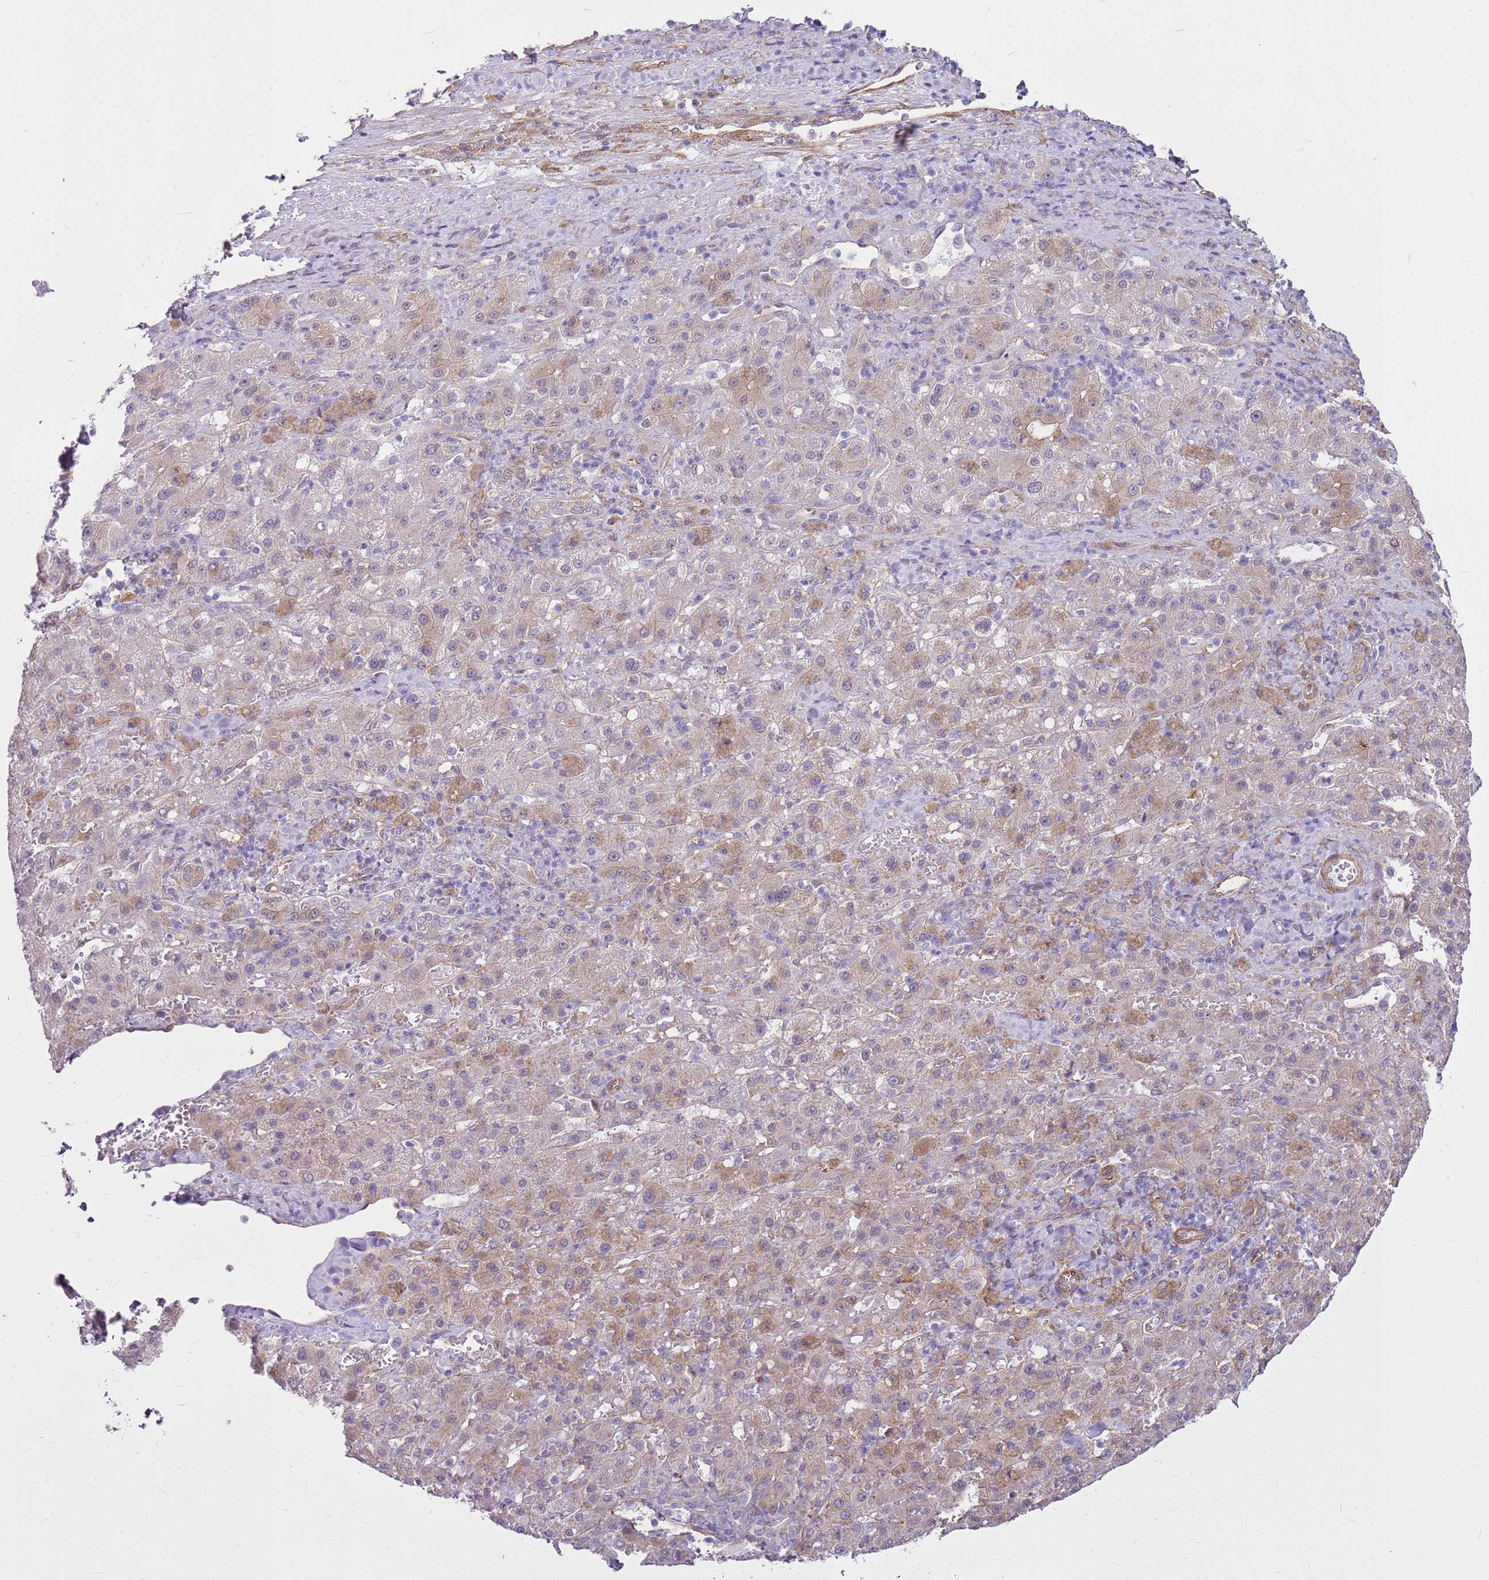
{"staining": {"intensity": "moderate", "quantity": "<25%", "location": "cytoplasmic/membranous"}, "tissue": "liver cancer", "cell_type": "Tumor cells", "image_type": "cancer", "snomed": [{"axis": "morphology", "description": "Carcinoma, Hepatocellular, NOS"}, {"axis": "topography", "description": "Liver"}], "caption": "IHC histopathology image of neoplastic tissue: liver cancer (hepatocellular carcinoma) stained using immunohistochemistry (IHC) shows low levels of moderate protein expression localized specifically in the cytoplasmic/membranous of tumor cells, appearing as a cytoplasmic/membranous brown color.", "gene": "HSPB1", "patient": {"sex": "female", "age": 58}}